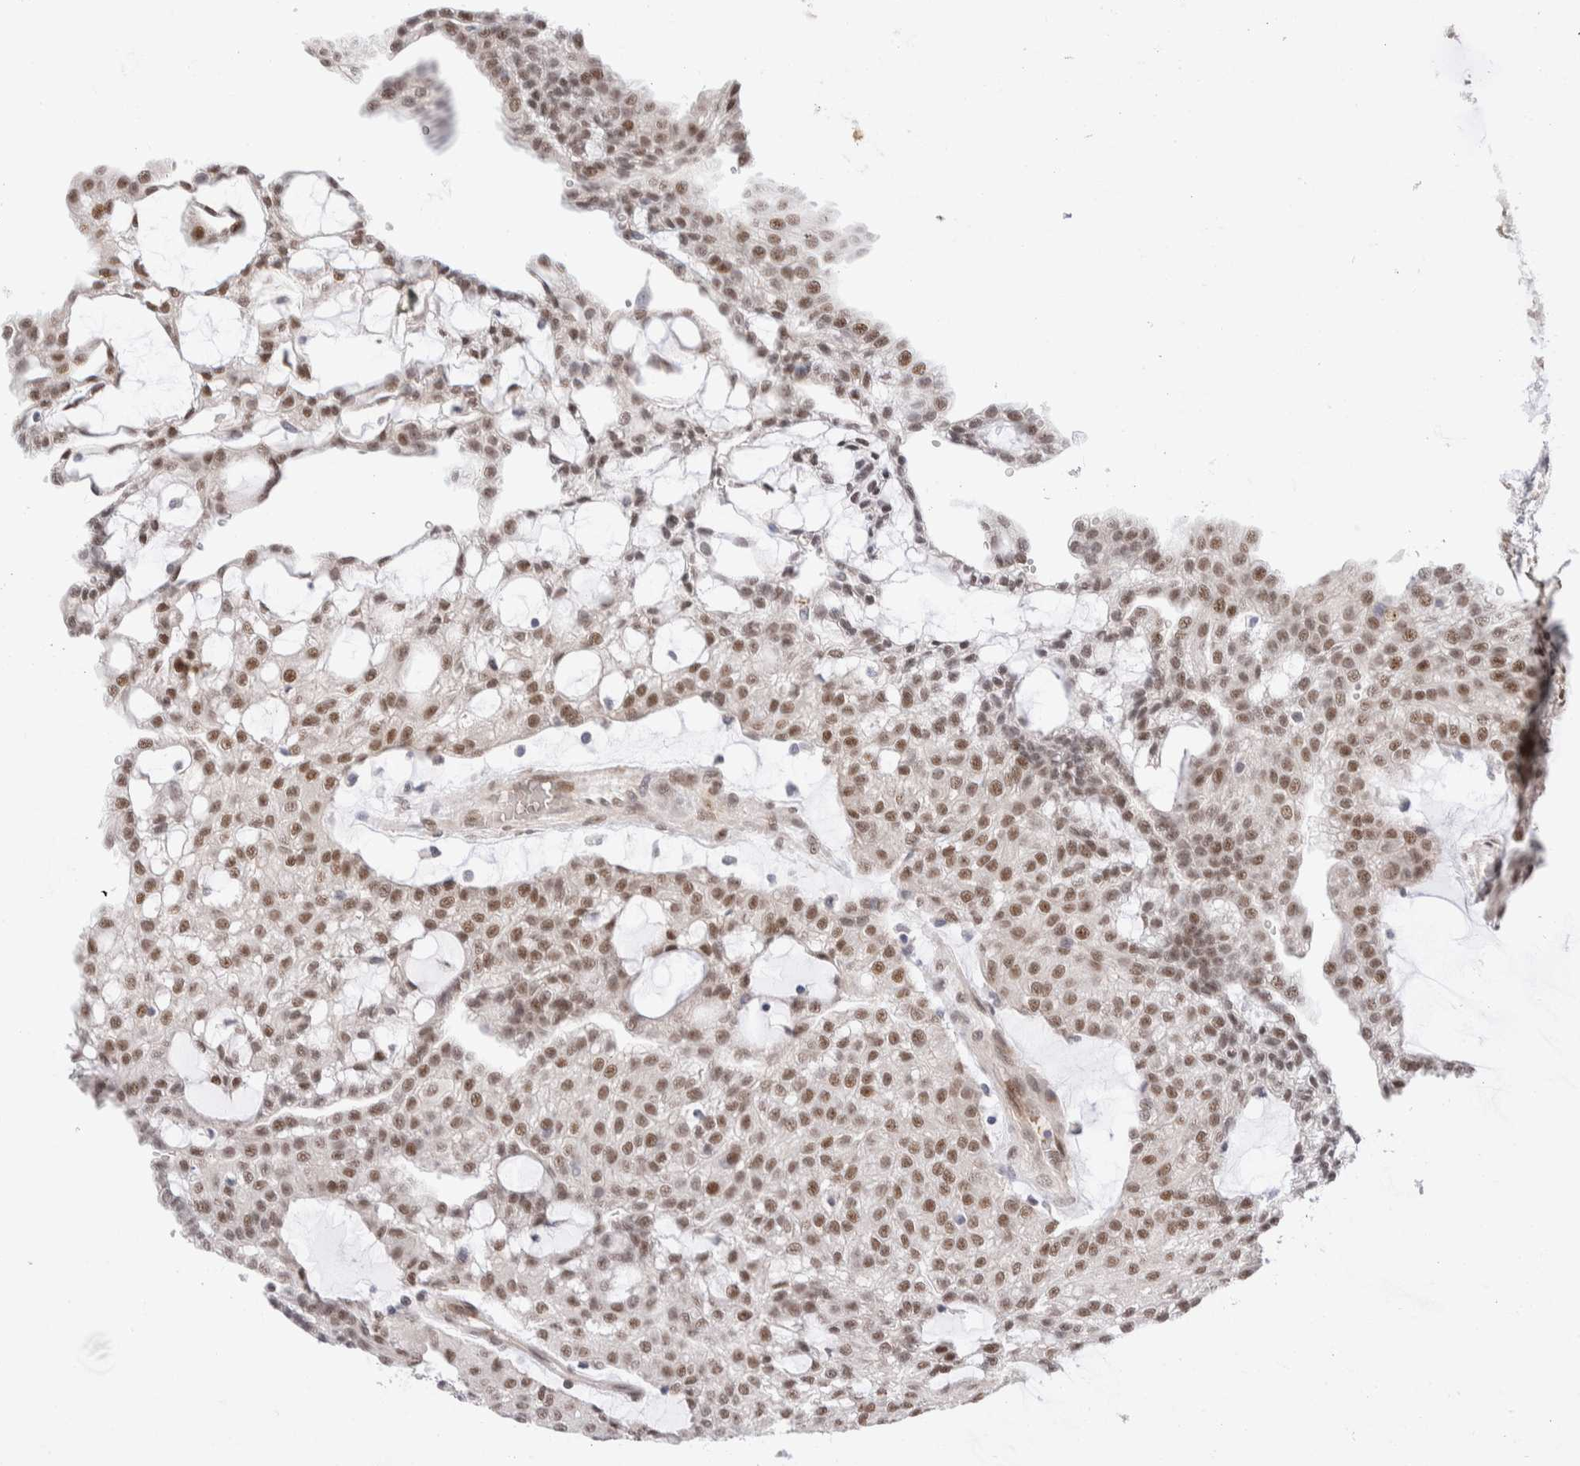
{"staining": {"intensity": "weak", "quantity": ">75%", "location": "nuclear"}, "tissue": "renal cancer", "cell_type": "Tumor cells", "image_type": "cancer", "snomed": [{"axis": "morphology", "description": "Adenocarcinoma, NOS"}, {"axis": "topography", "description": "Kidney"}], "caption": "Renal cancer (adenocarcinoma) stained with a protein marker displays weak staining in tumor cells.", "gene": "NSMAF", "patient": {"sex": "male", "age": 63}}